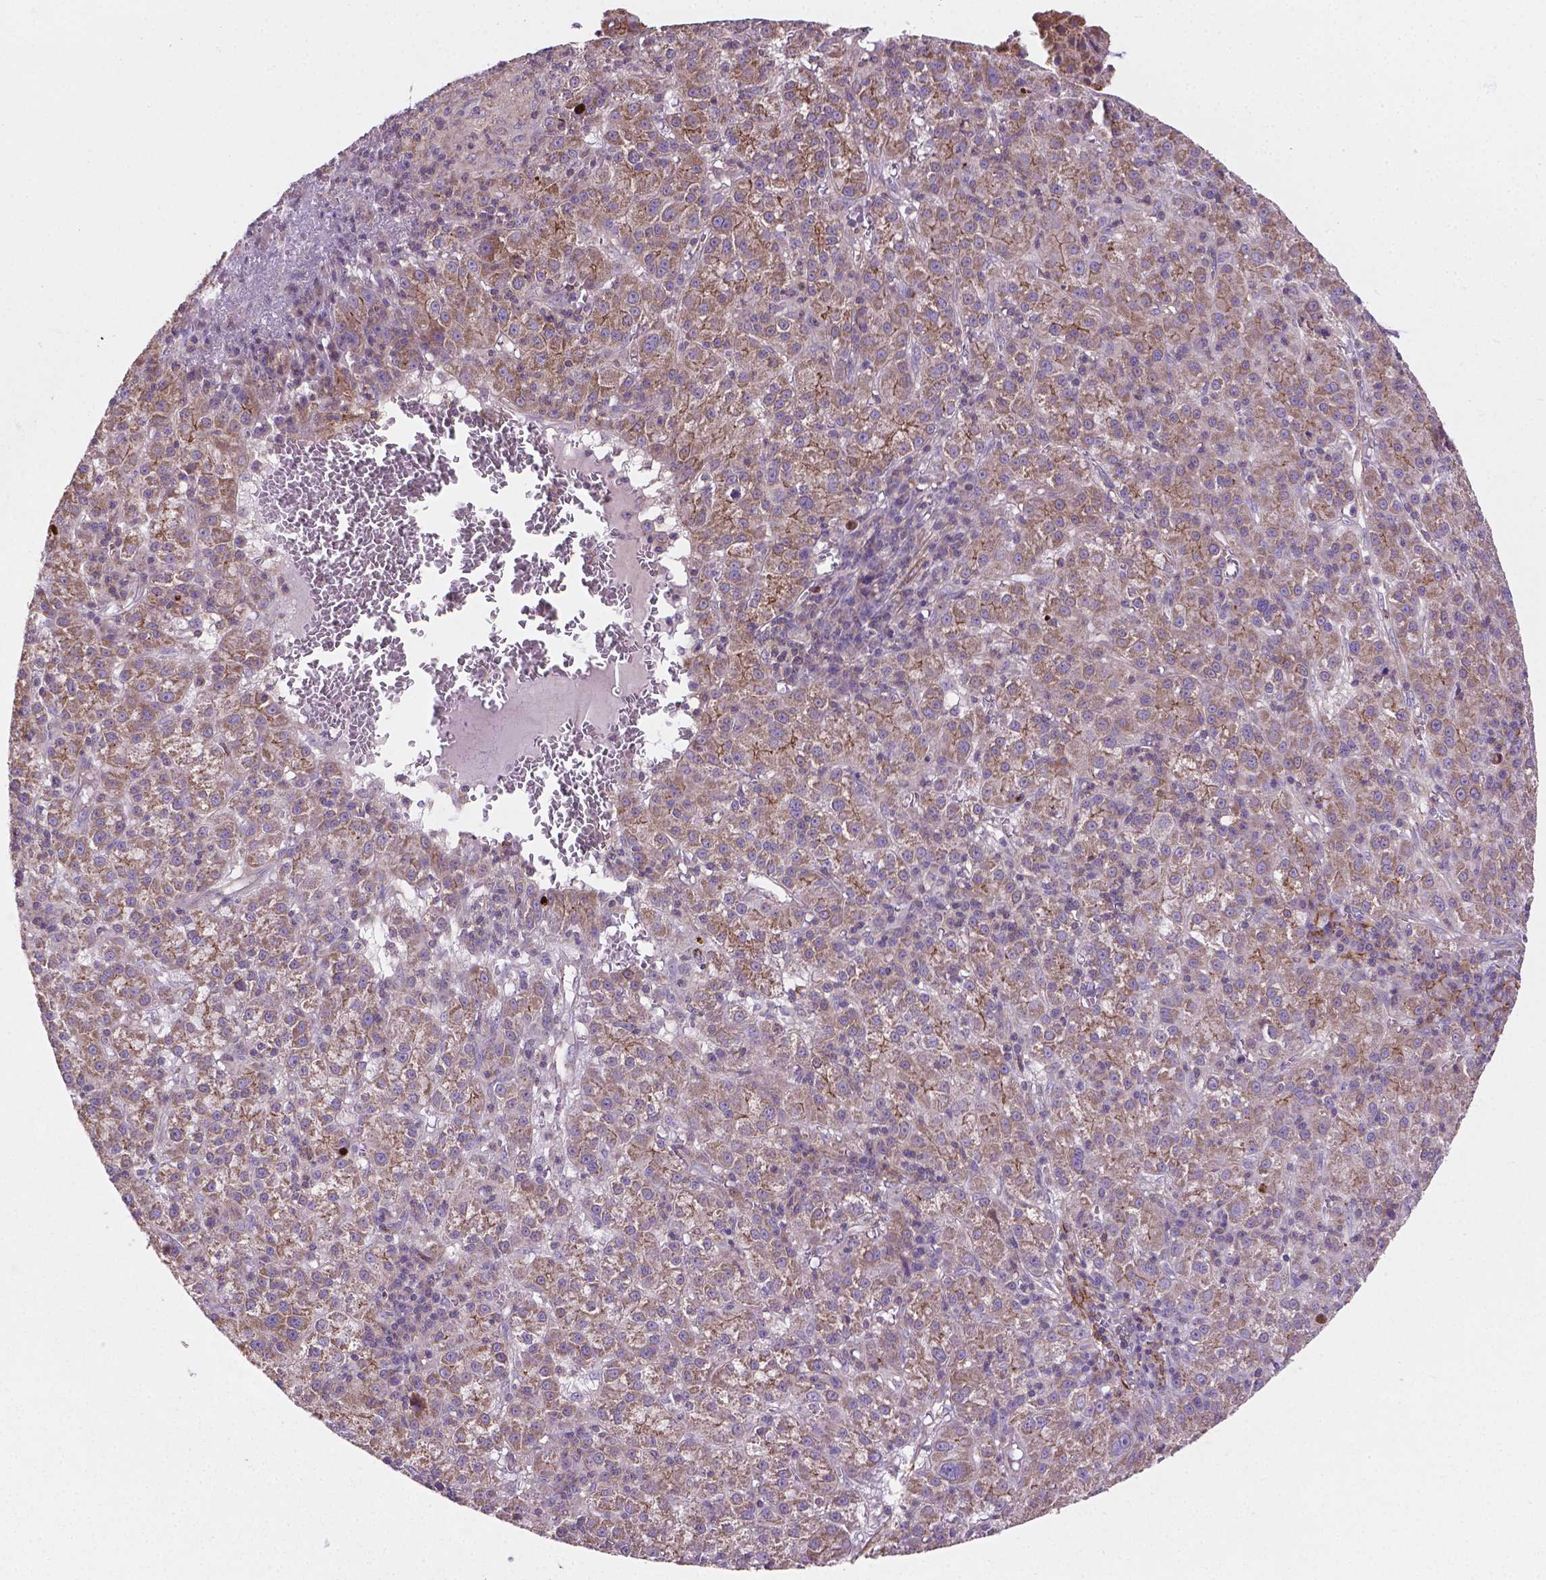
{"staining": {"intensity": "moderate", "quantity": "25%-75%", "location": "cytoplasmic/membranous"}, "tissue": "liver cancer", "cell_type": "Tumor cells", "image_type": "cancer", "snomed": [{"axis": "morphology", "description": "Carcinoma, Hepatocellular, NOS"}, {"axis": "topography", "description": "Liver"}], "caption": "High-power microscopy captured an IHC photomicrograph of liver hepatocellular carcinoma, revealing moderate cytoplasmic/membranous positivity in approximately 25%-75% of tumor cells. Nuclei are stained in blue.", "gene": "TCAF1", "patient": {"sex": "female", "age": 60}}